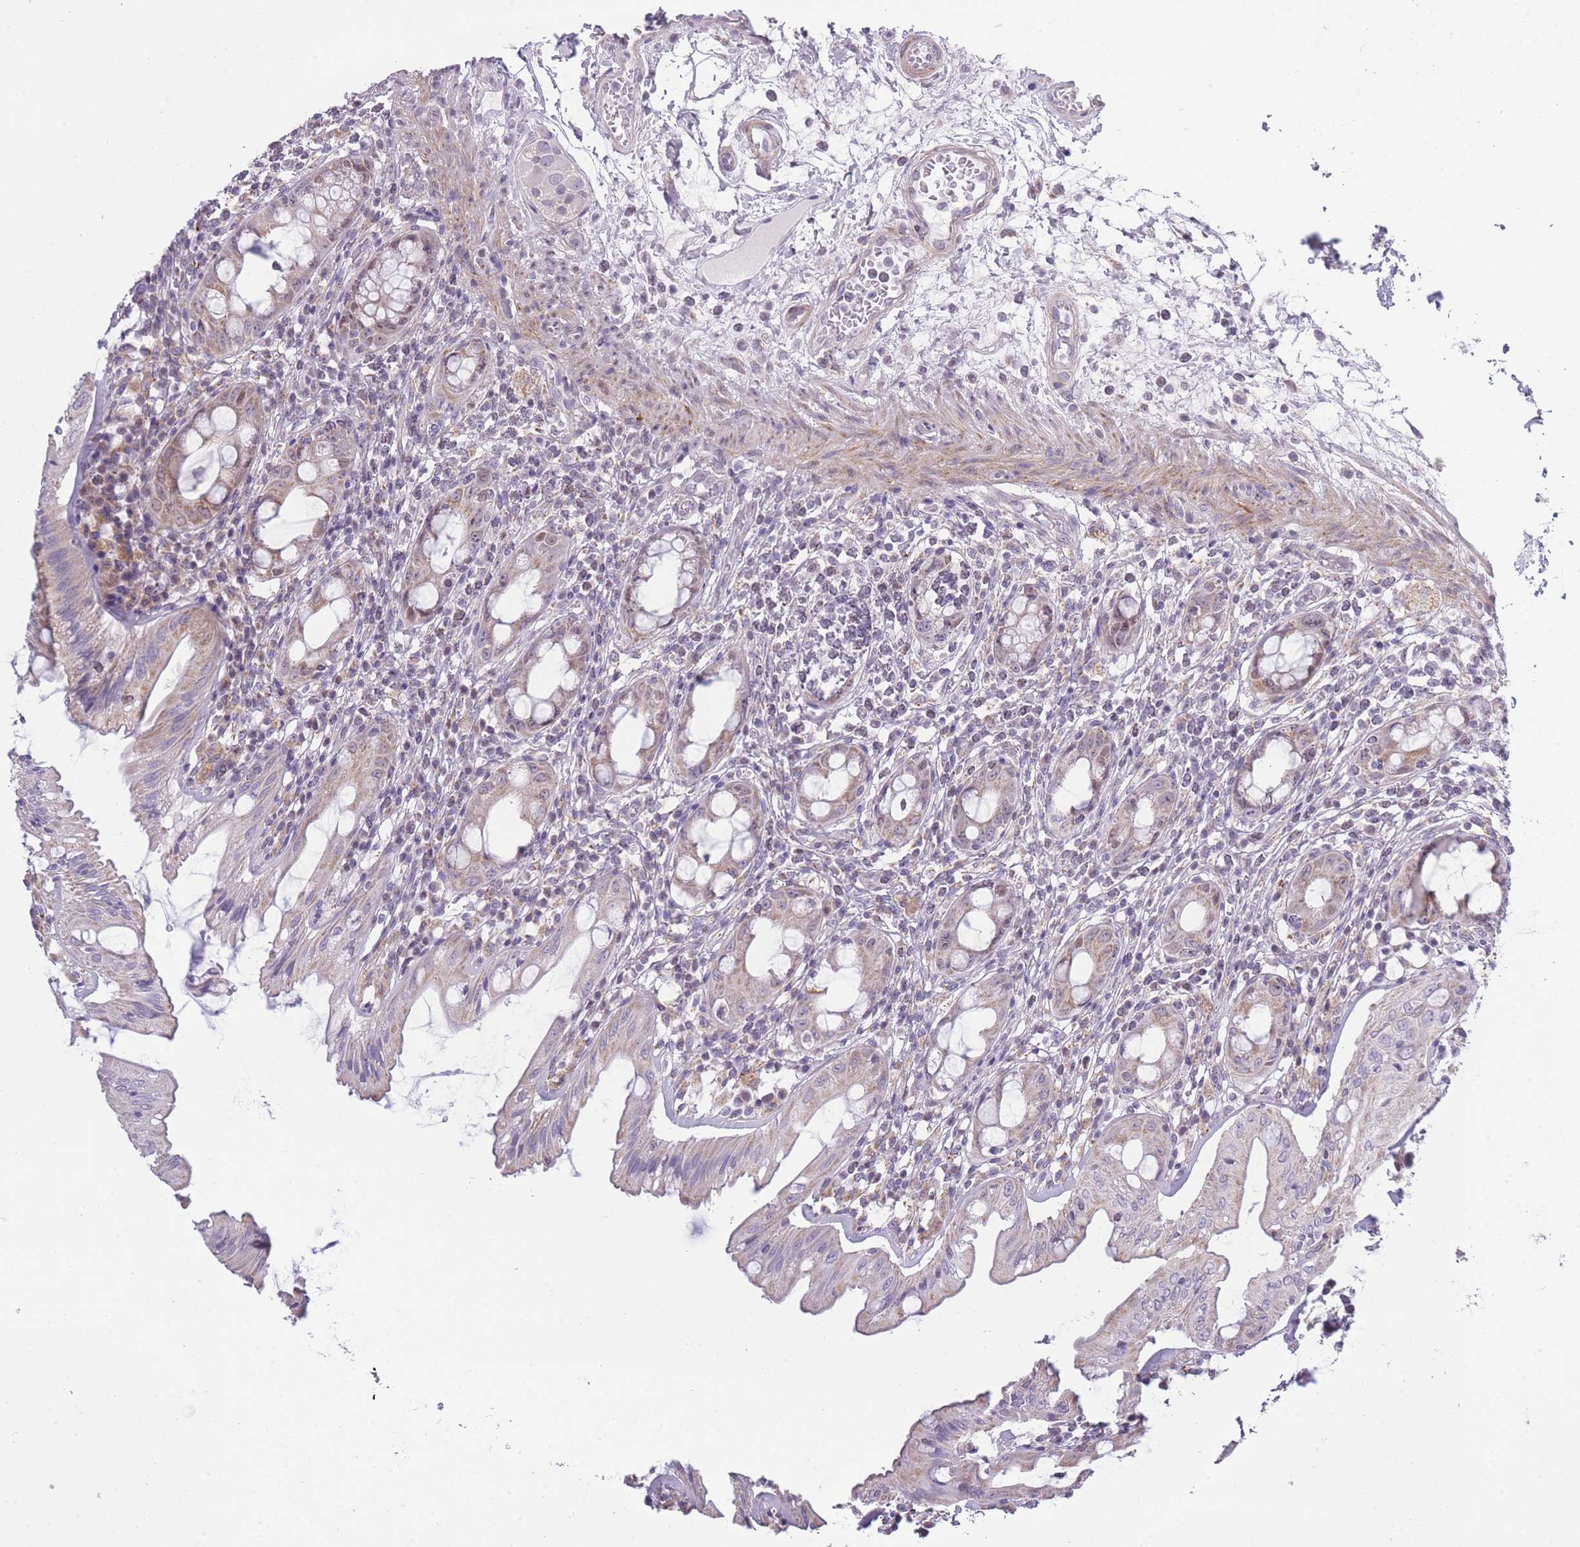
{"staining": {"intensity": "weak", "quantity": ">75%", "location": "cytoplasmic/membranous"}, "tissue": "rectum", "cell_type": "Glandular cells", "image_type": "normal", "snomed": [{"axis": "morphology", "description": "Normal tissue, NOS"}, {"axis": "topography", "description": "Rectum"}], "caption": "Immunohistochemistry (IHC) of unremarkable human rectum shows low levels of weak cytoplasmic/membranous expression in about >75% of glandular cells. (DAB IHC with brightfield microscopy, high magnification).", "gene": "ZBTB24", "patient": {"sex": "female", "age": 57}}